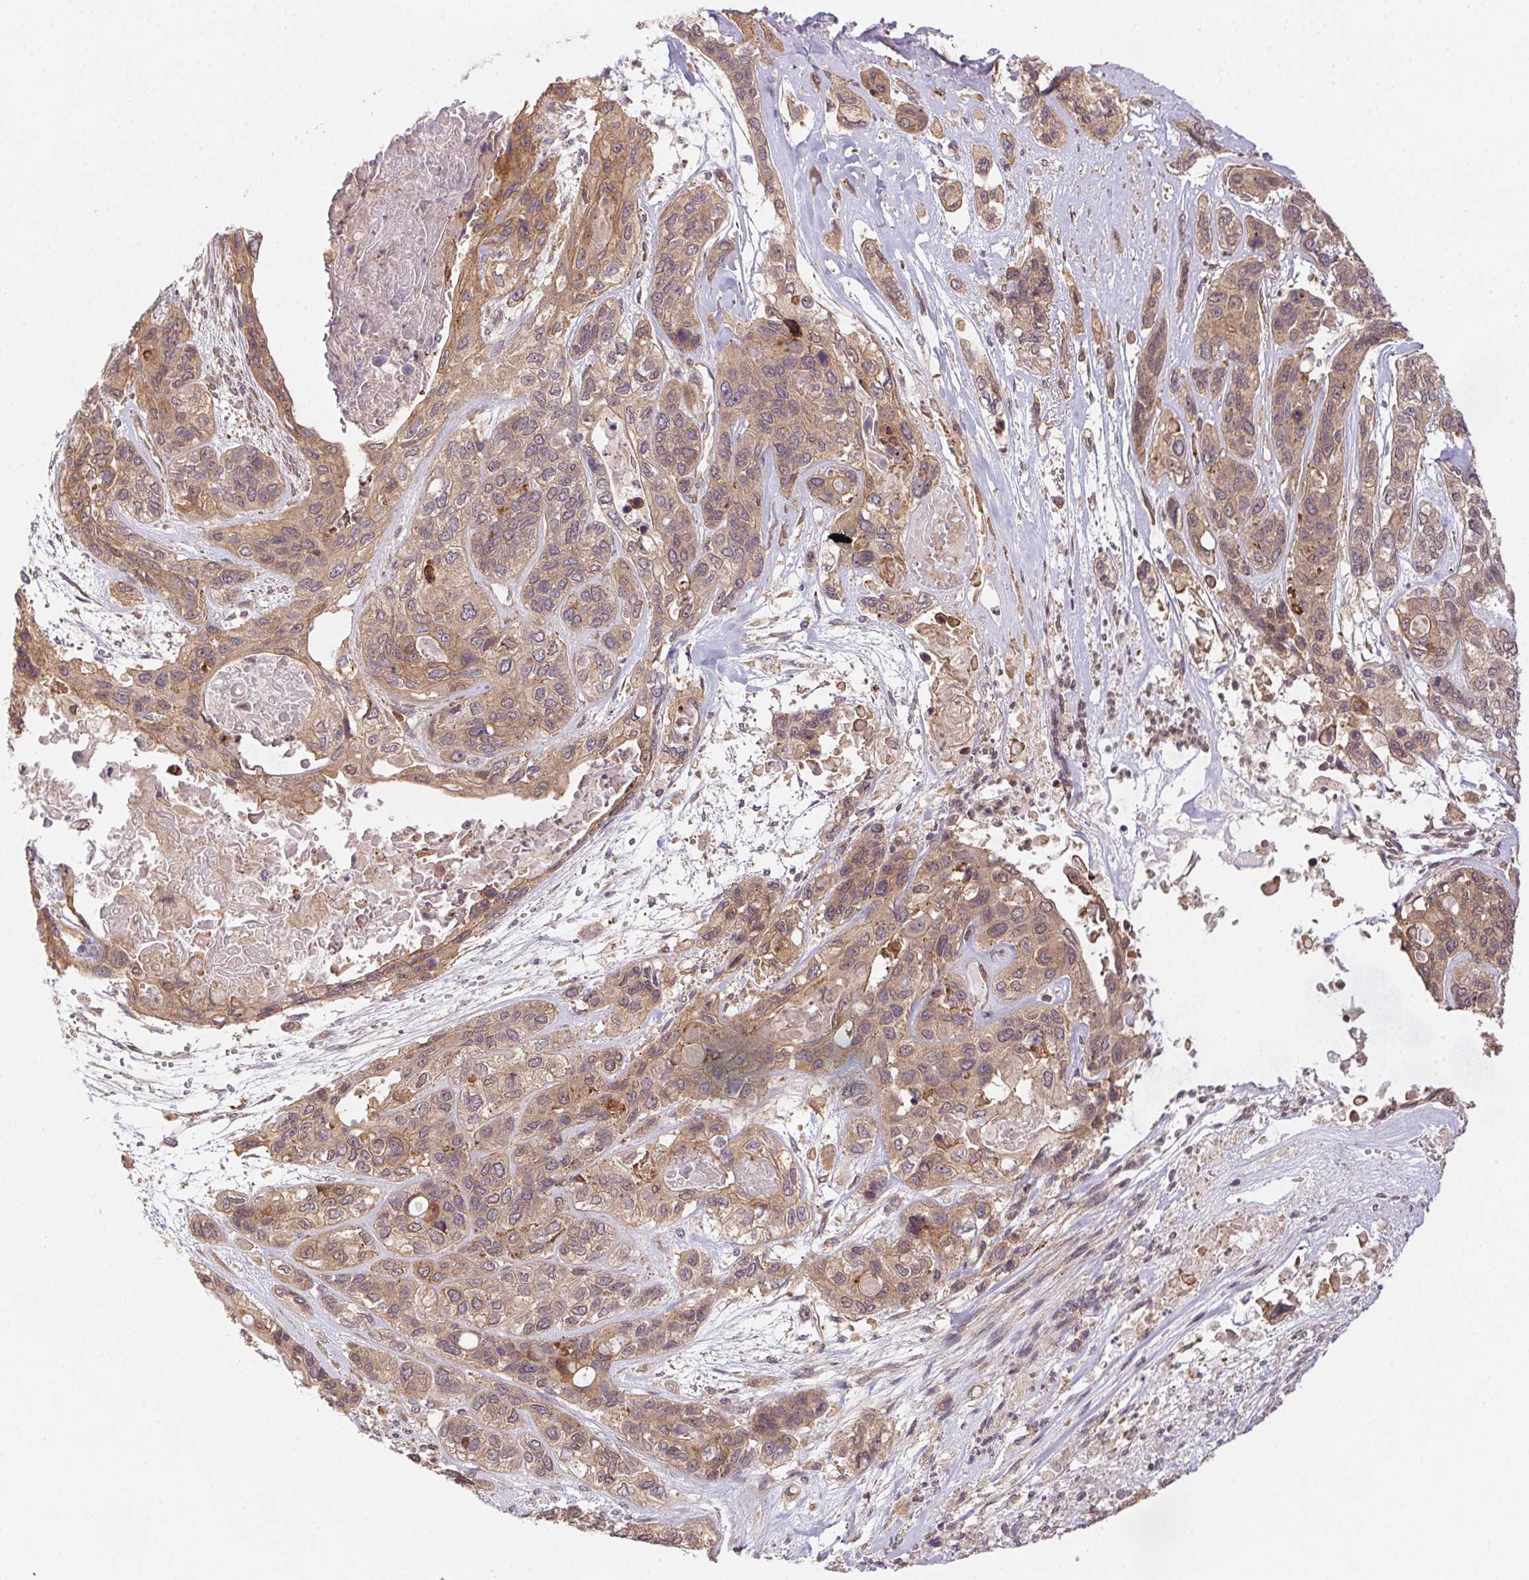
{"staining": {"intensity": "weak", "quantity": ">75%", "location": "cytoplasmic/membranous,nuclear"}, "tissue": "lung cancer", "cell_type": "Tumor cells", "image_type": "cancer", "snomed": [{"axis": "morphology", "description": "Squamous cell carcinoma, NOS"}, {"axis": "topography", "description": "Lung"}], "caption": "Brown immunohistochemical staining in lung cancer (squamous cell carcinoma) displays weak cytoplasmic/membranous and nuclear positivity in about >75% of tumor cells. The staining was performed using DAB, with brown indicating positive protein expression. Nuclei are stained blue with hematoxylin.", "gene": "MEX3D", "patient": {"sex": "female", "age": 70}}